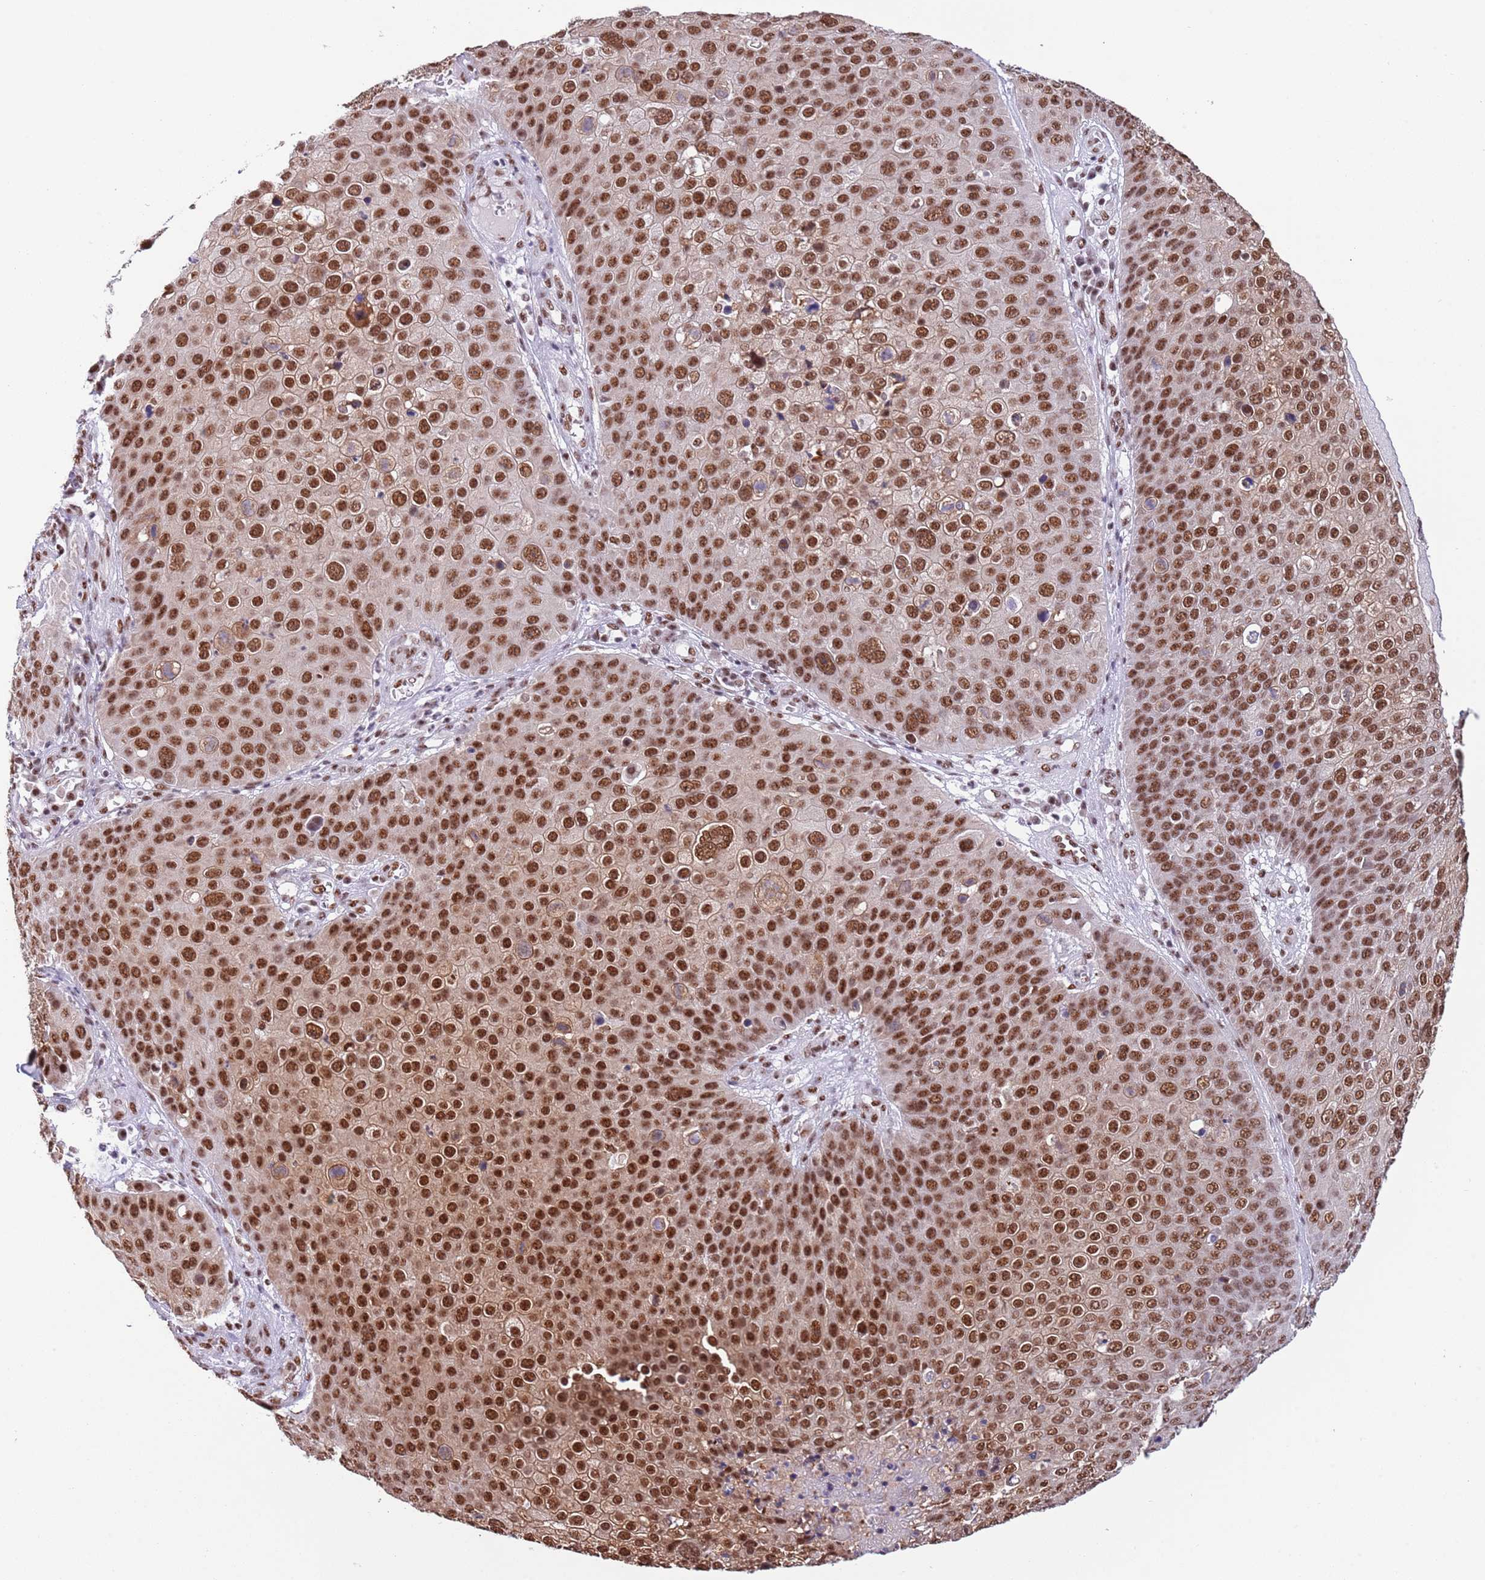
{"staining": {"intensity": "strong", "quantity": ">75%", "location": "nuclear"}, "tissue": "skin cancer", "cell_type": "Tumor cells", "image_type": "cancer", "snomed": [{"axis": "morphology", "description": "Squamous cell carcinoma, NOS"}, {"axis": "topography", "description": "Skin"}], "caption": "Squamous cell carcinoma (skin) stained with DAB (3,3'-diaminobenzidine) immunohistochemistry (IHC) displays high levels of strong nuclear staining in about >75% of tumor cells.", "gene": "SF3A2", "patient": {"sex": "male", "age": 71}}